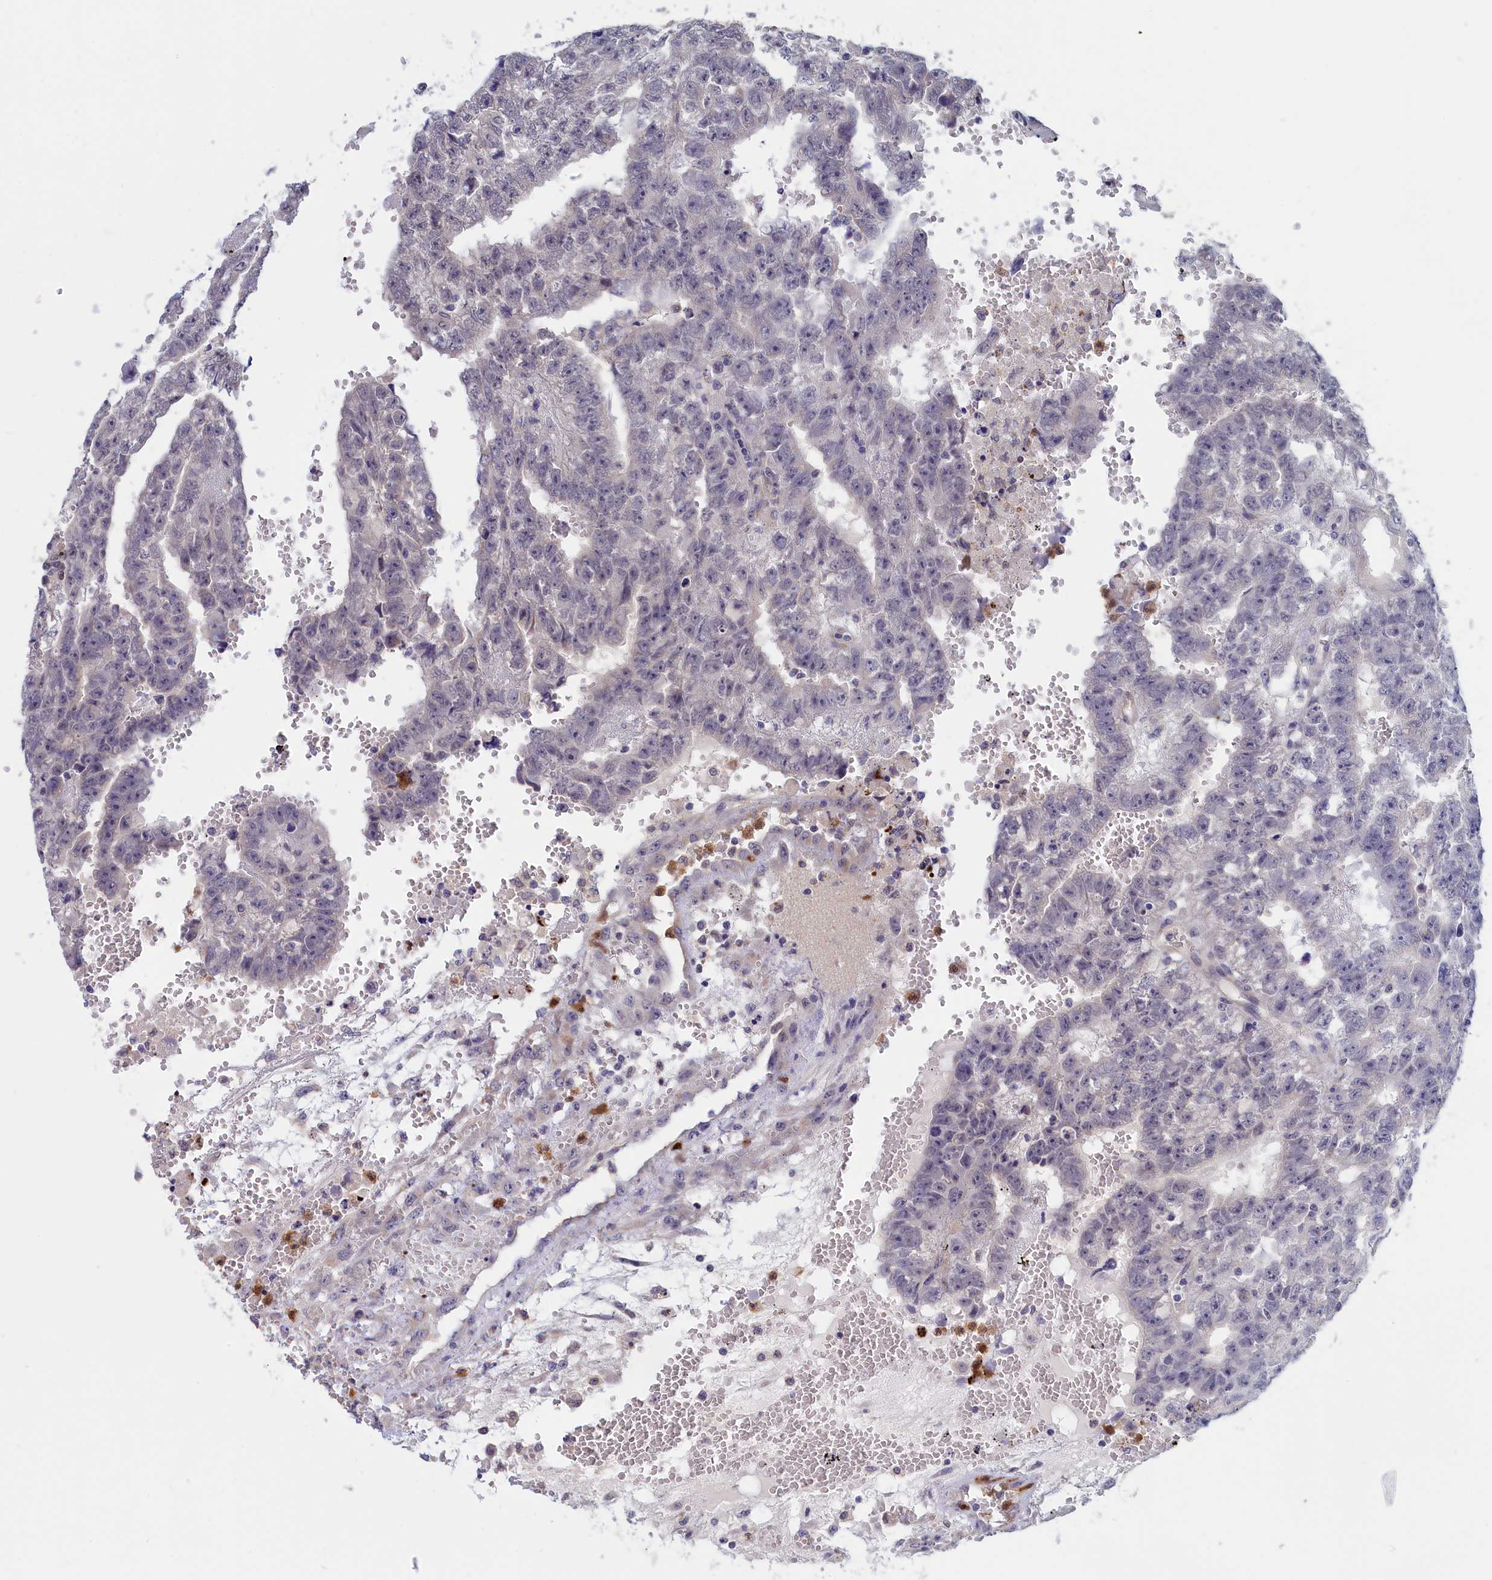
{"staining": {"intensity": "negative", "quantity": "none", "location": "none"}, "tissue": "testis cancer", "cell_type": "Tumor cells", "image_type": "cancer", "snomed": [{"axis": "morphology", "description": "Carcinoma, Embryonal, NOS"}, {"axis": "topography", "description": "Testis"}], "caption": "Immunohistochemistry (IHC) micrograph of testis cancer (embryonal carcinoma) stained for a protein (brown), which exhibits no positivity in tumor cells.", "gene": "EPB41L4B", "patient": {"sex": "male", "age": 25}}